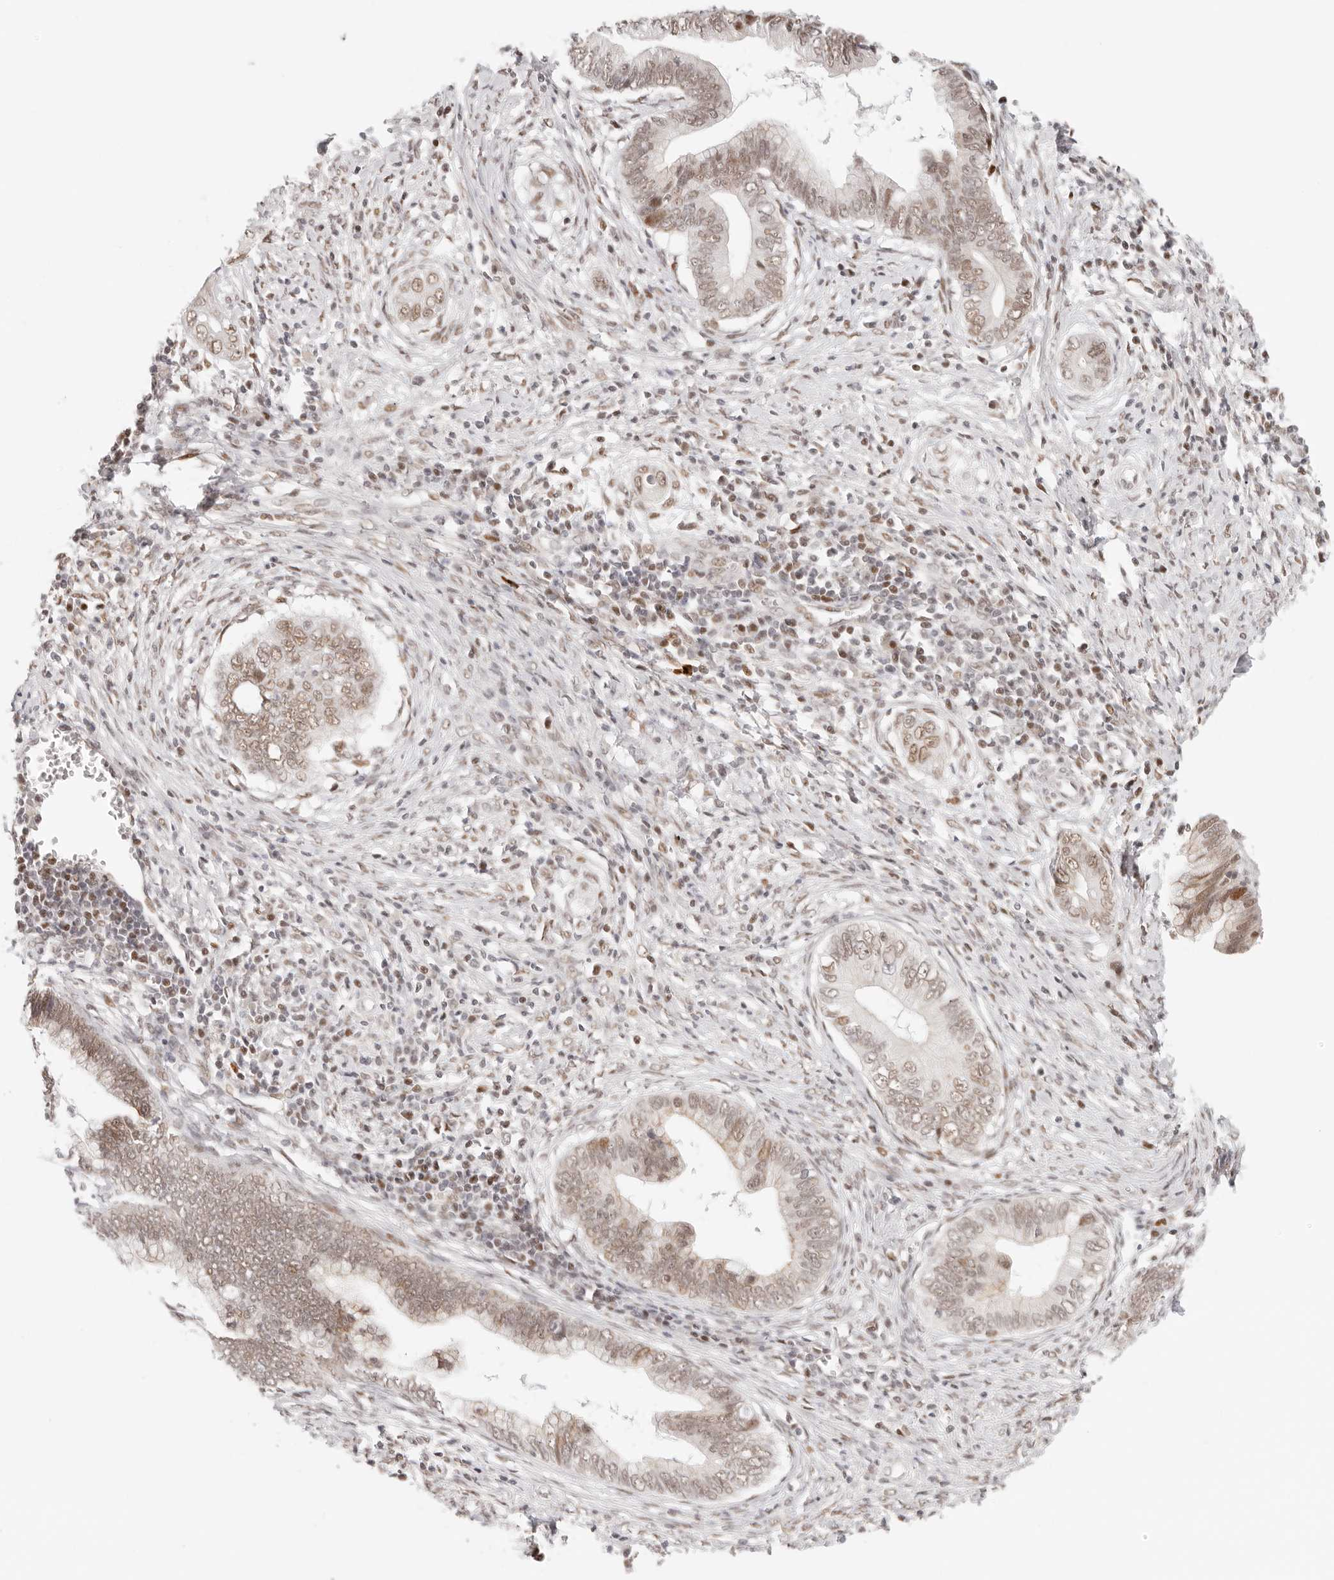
{"staining": {"intensity": "moderate", "quantity": ">75%", "location": "nuclear"}, "tissue": "cervical cancer", "cell_type": "Tumor cells", "image_type": "cancer", "snomed": [{"axis": "morphology", "description": "Adenocarcinoma, NOS"}, {"axis": "topography", "description": "Cervix"}], "caption": "The photomicrograph reveals a brown stain indicating the presence of a protein in the nuclear of tumor cells in adenocarcinoma (cervical).", "gene": "HOXC5", "patient": {"sex": "female", "age": 44}}